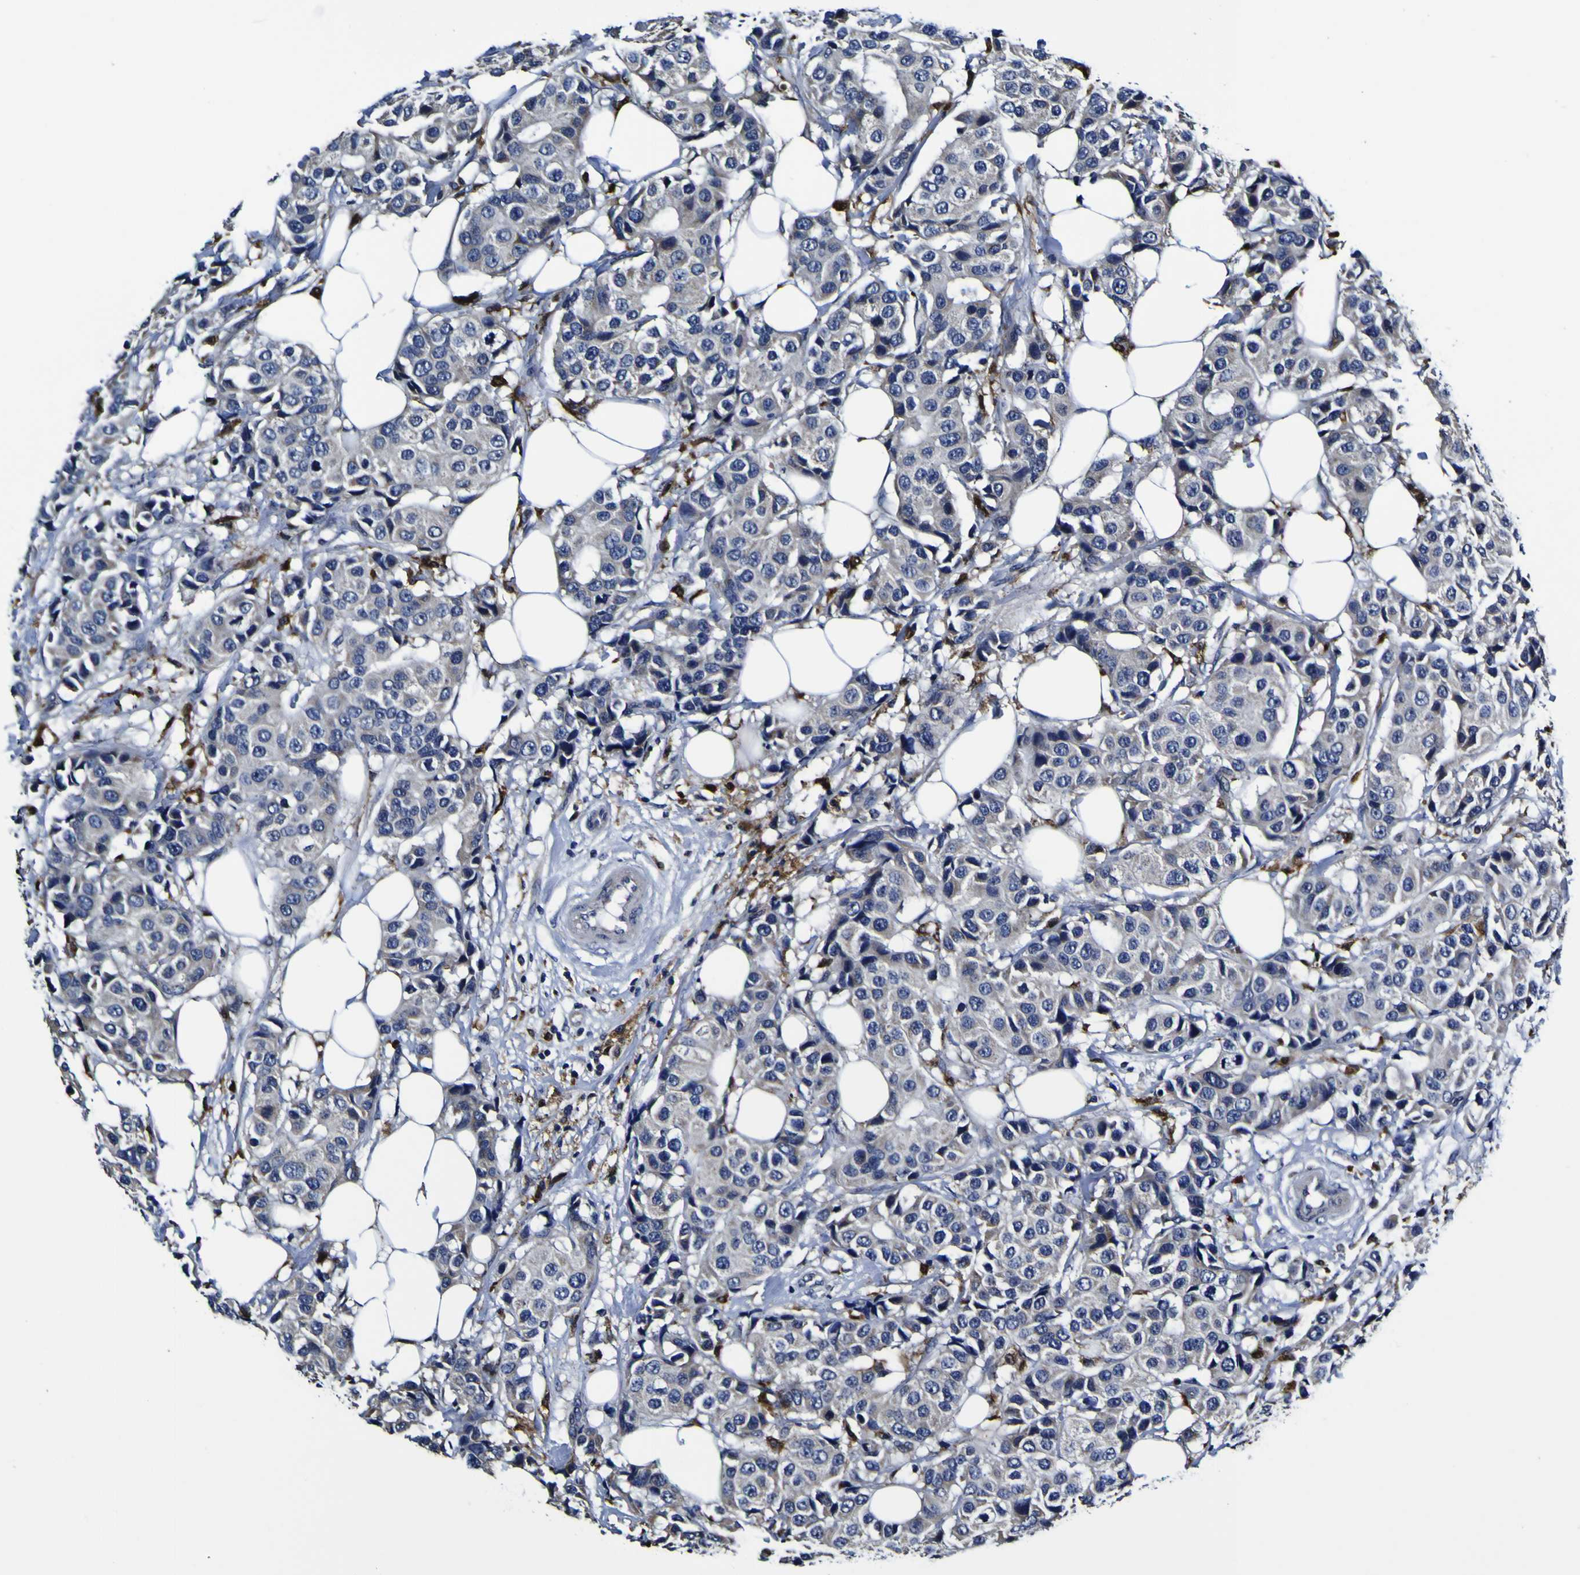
{"staining": {"intensity": "negative", "quantity": "none", "location": "none"}, "tissue": "breast cancer", "cell_type": "Tumor cells", "image_type": "cancer", "snomed": [{"axis": "morphology", "description": "Normal tissue, NOS"}, {"axis": "morphology", "description": "Duct carcinoma"}, {"axis": "topography", "description": "Breast"}], "caption": "Tumor cells show no significant staining in breast cancer (intraductal carcinoma). Brightfield microscopy of immunohistochemistry (IHC) stained with DAB (3,3'-diaminobenzidine) (brown) and hematoxylin (blue), captured at high magnification.", "gene": "GPX1", "patient": {"sex": "female", "age": 39}}